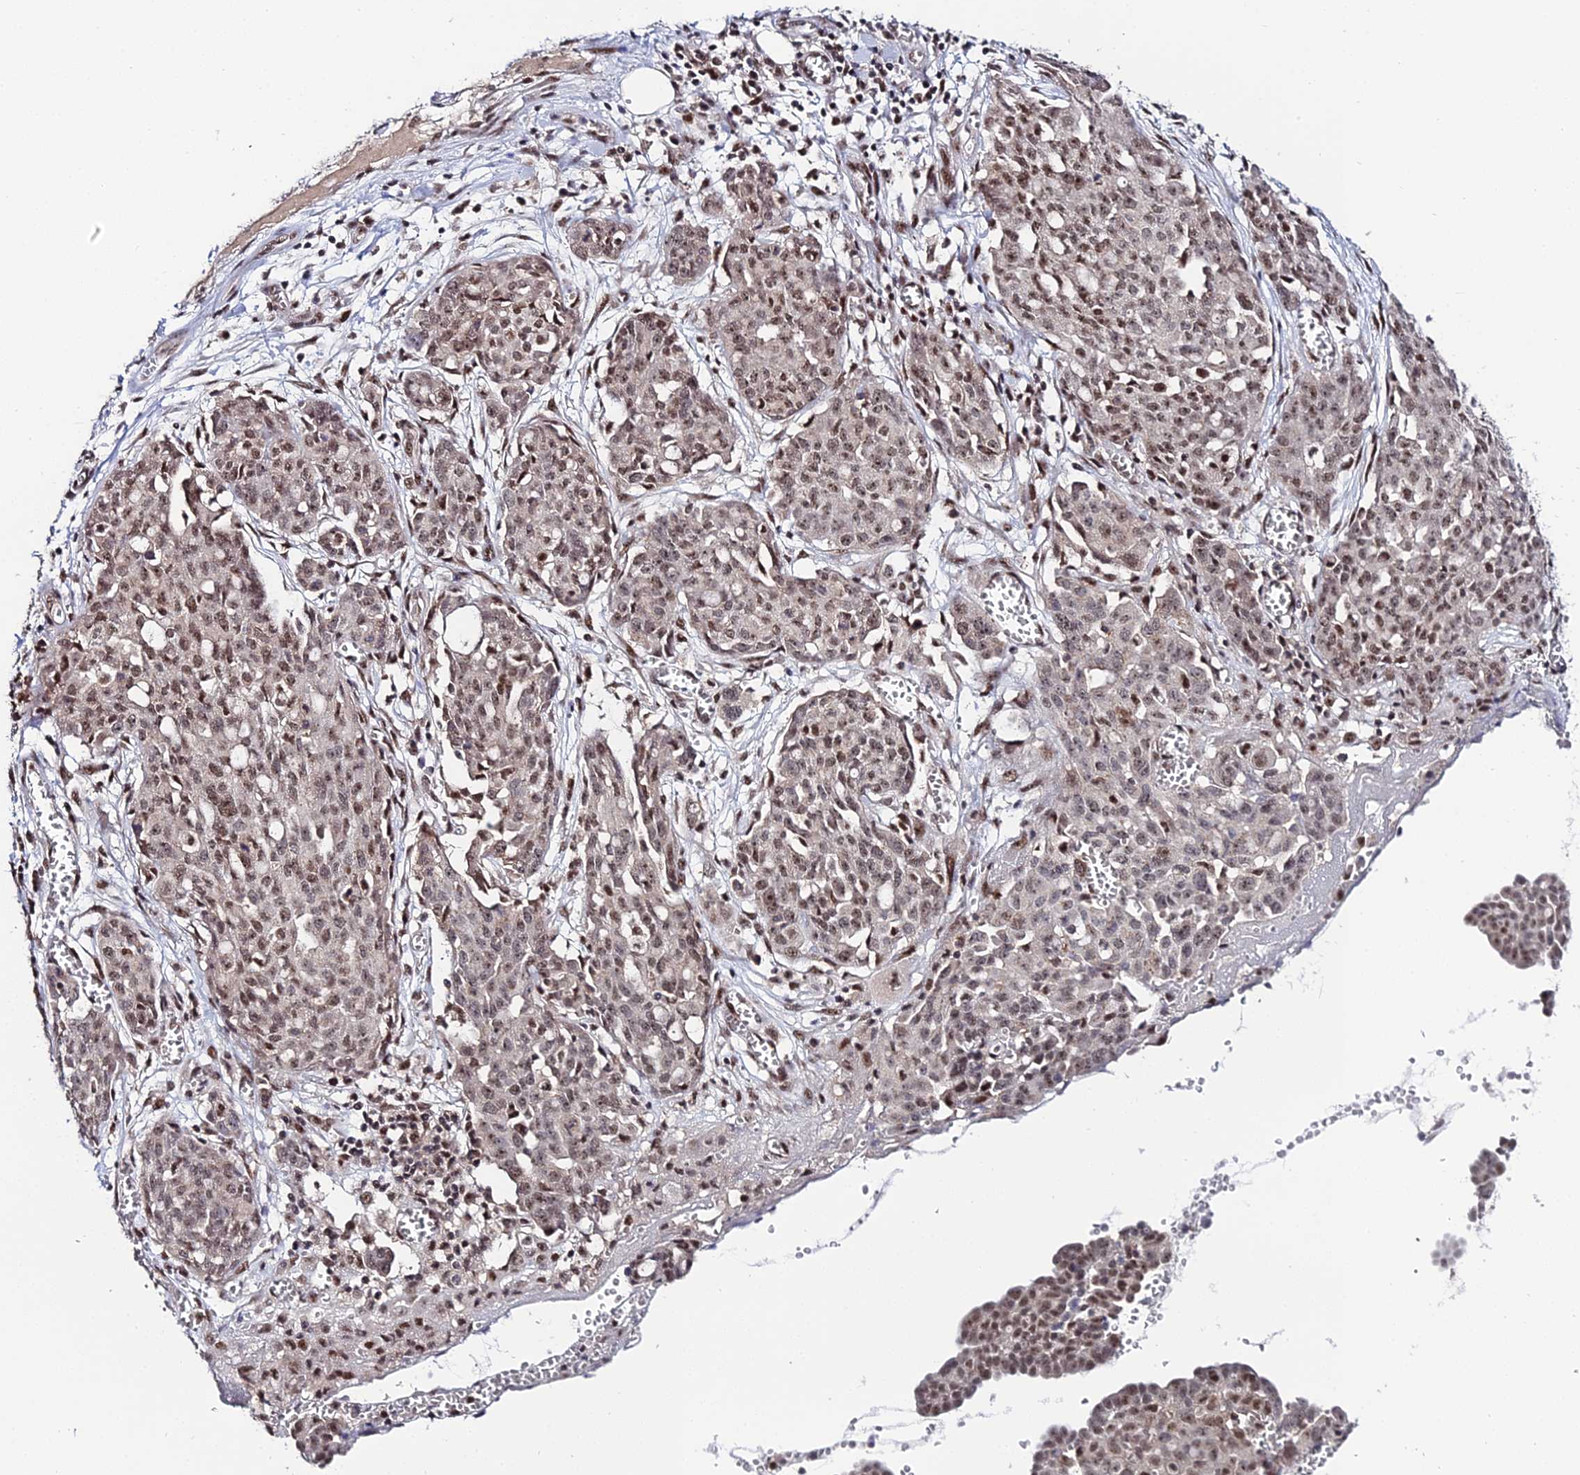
{"staining": {"intensity": "moderate", "quantity": ">75%", "location": "nuclear"}, "tissue": "ovarian cancer", "cell_type": "Tumor cells", "image_type": "cancer", "snomed": [{"axis": "morphology", "description": "Cystadenocarcinoma, serous, NOS"}, {"axis": "topography", "description": "Soft tissue"}, {"axis": "topography", "description": "Ovary"}], "caption": "A medium amount of moderate nuclear positivity is appreciated in approximately >75% of tumor cells in serous cystadenocarcinoma (ovarian) tissue.", "gene": "EXOSC3", "patient": {"sex": "female", "age": 57}}